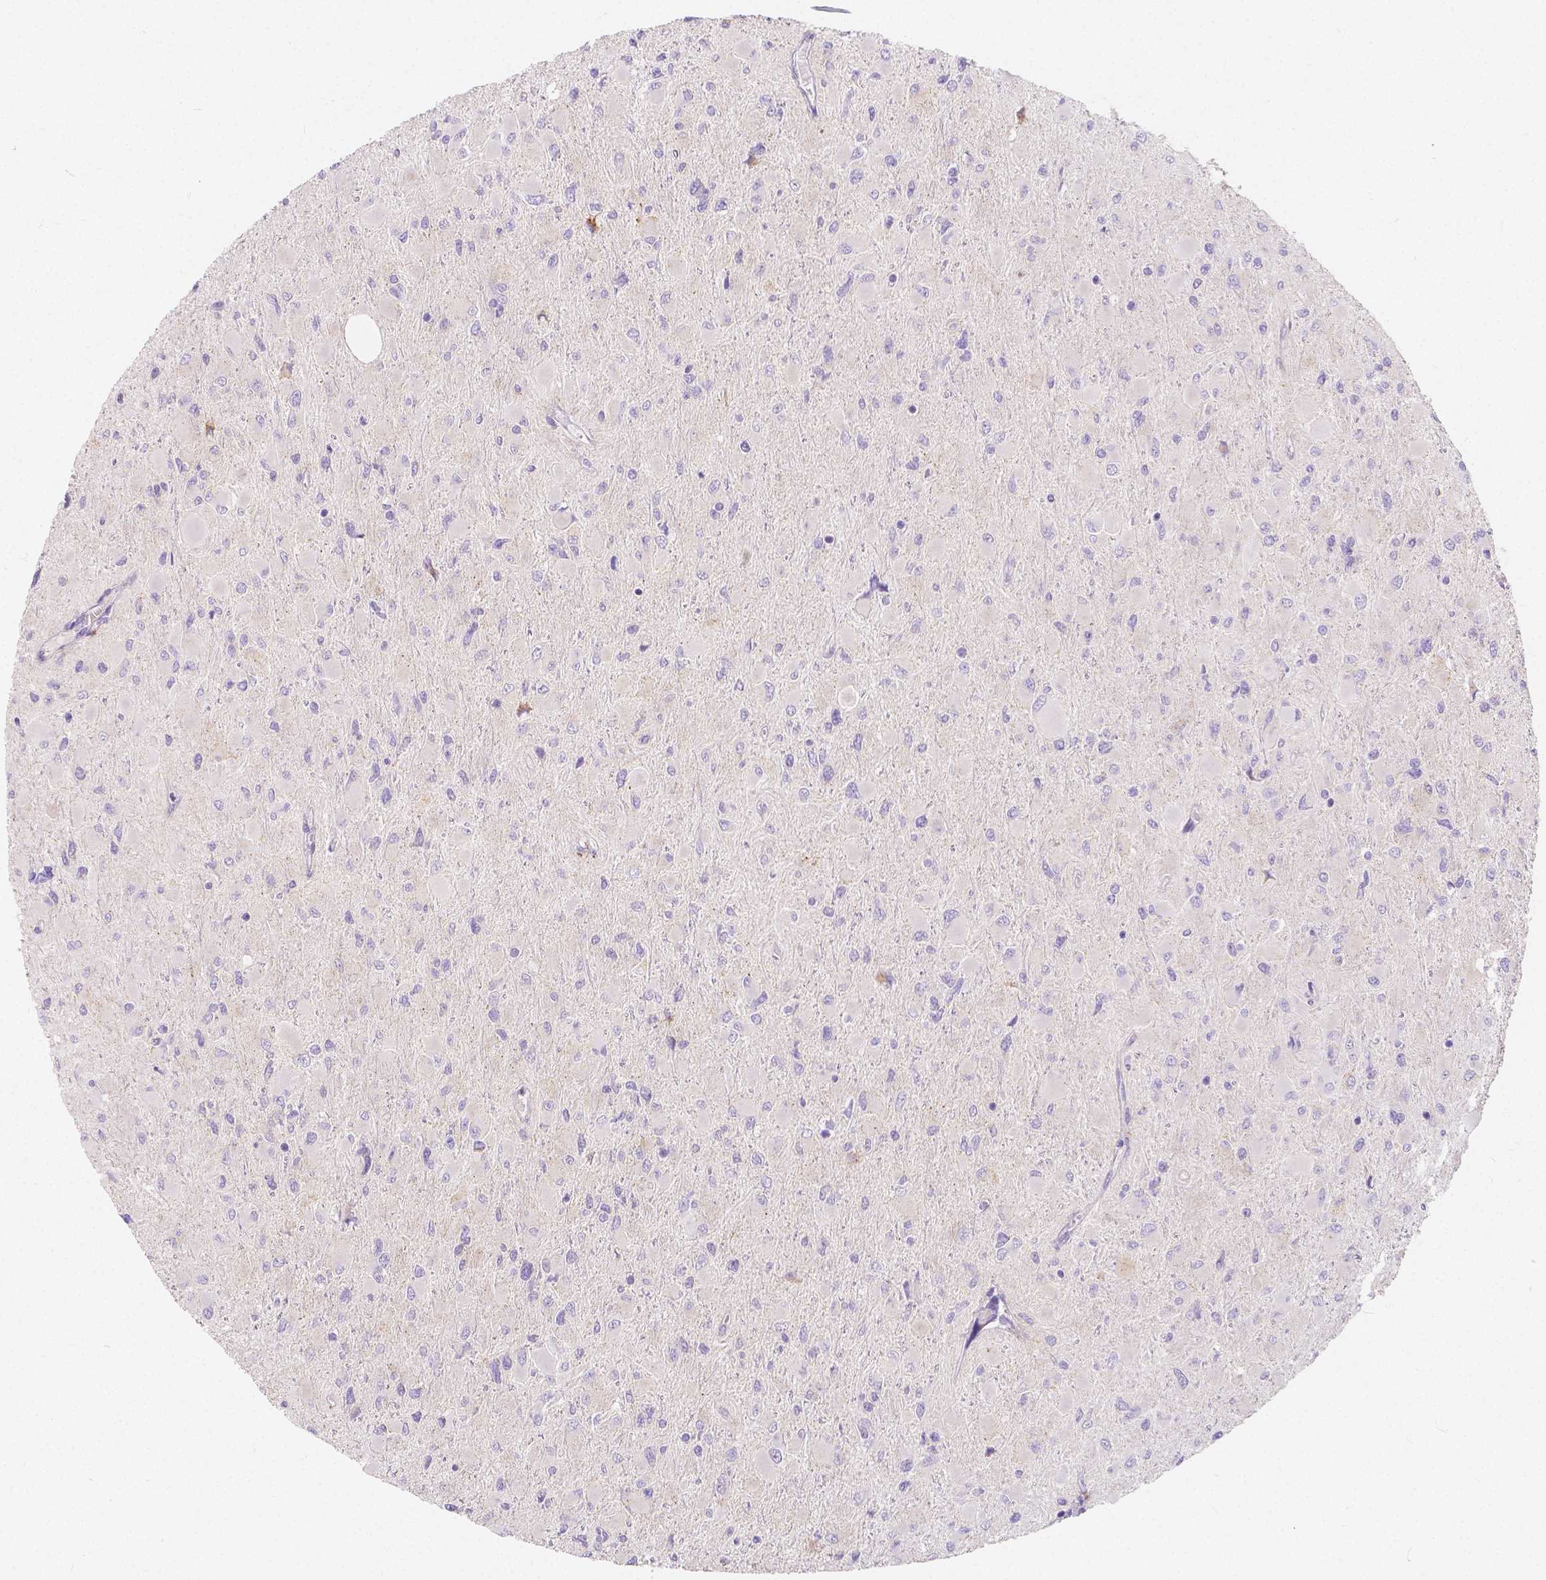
{"staining": {"intensity": "negative", "quantity": "none", "location": "none"}, "tissue": "glioma", "cell_type": "Tumor cells", "image_type": "cancer", "snomed": [{"axis": "morphology", "description": "Glioma, malignant, High grade"}, {"axis": "topography", "description": "Cerebral cortex"}], "caption": "IHC of malignant glioma (high-grade) exhibits no positivity in tumor cells.", "gene": "RNF186", "patient": {"sex": "female", "age": 36}}